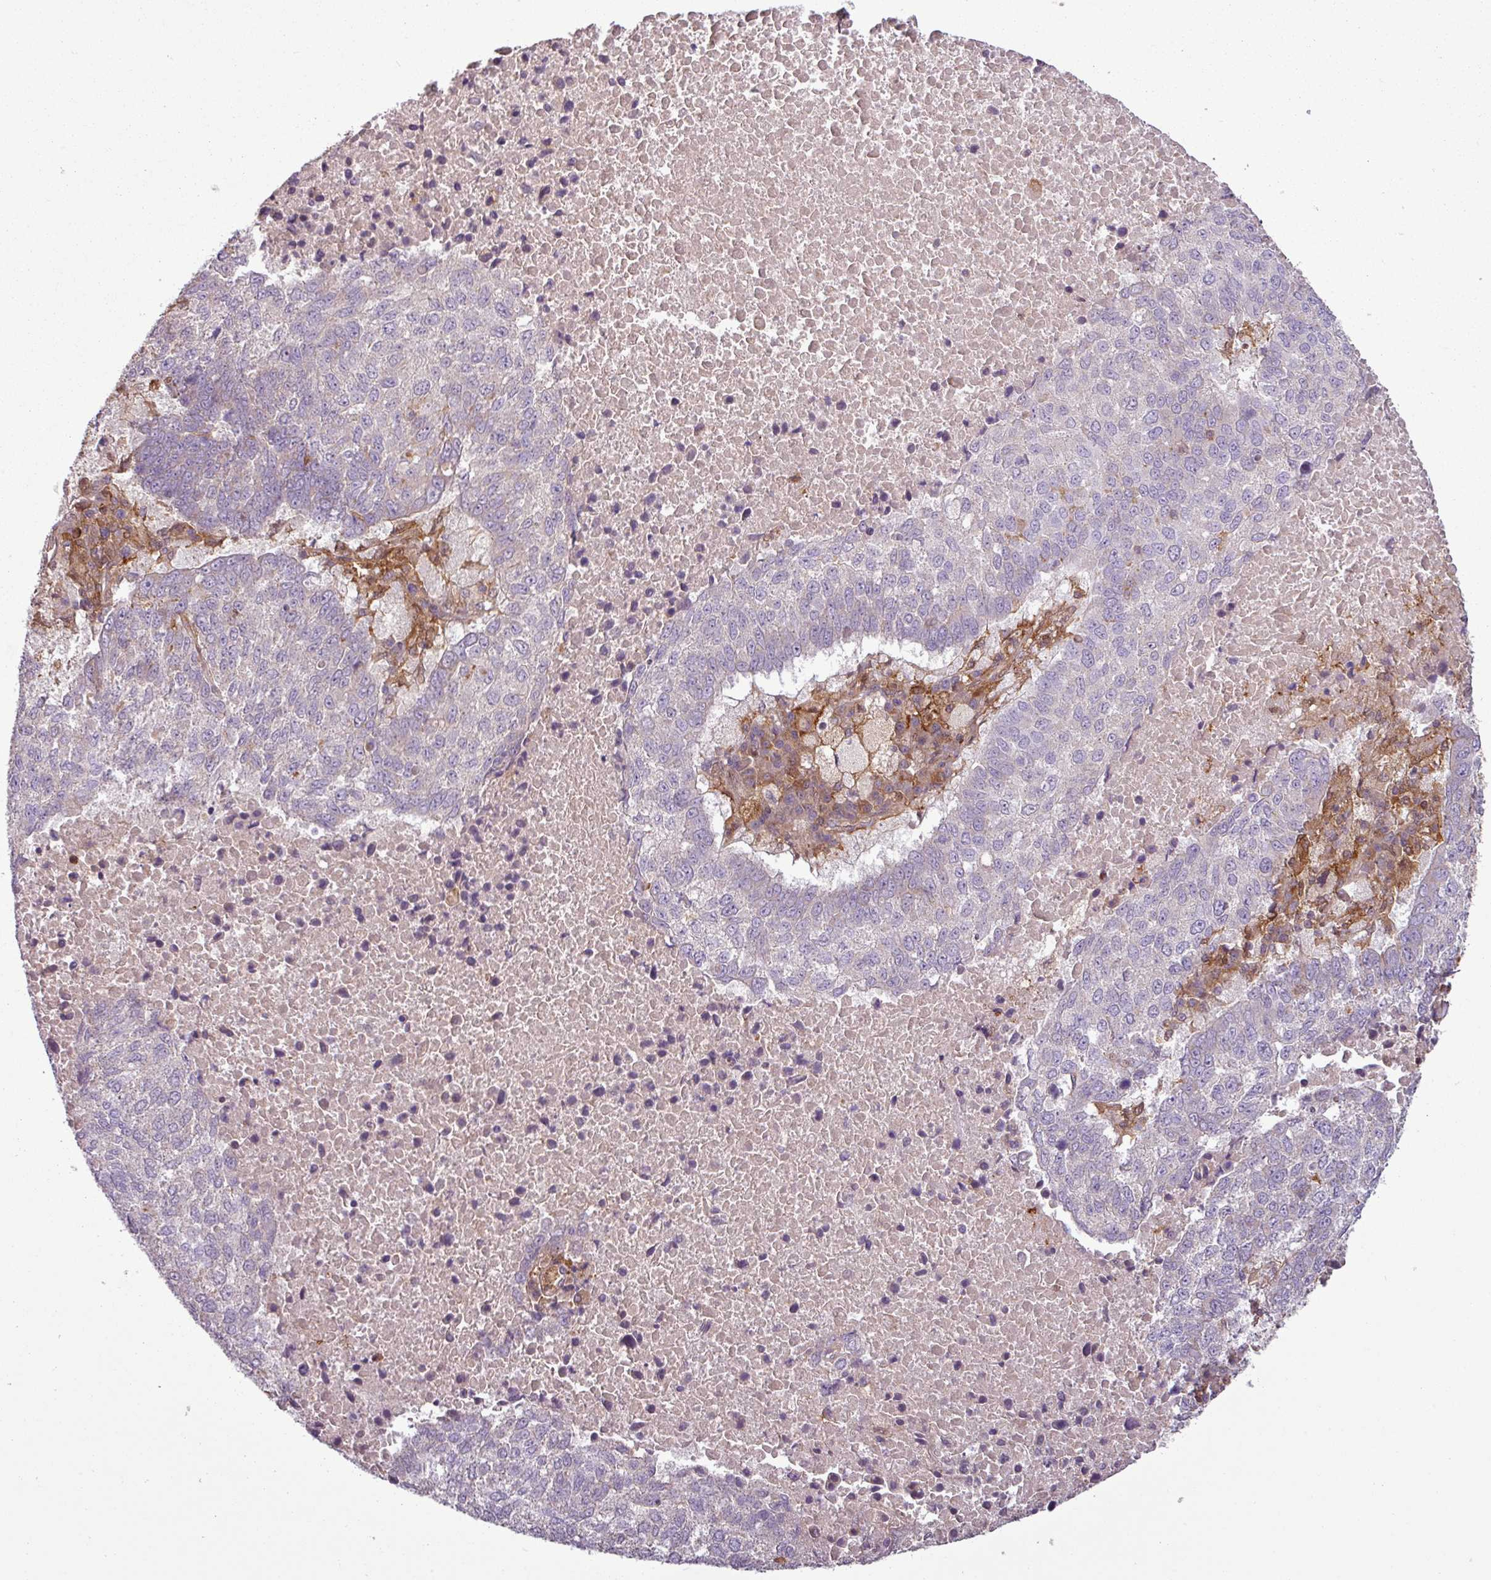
{"staining": {"intensity": "negative", "quantity": "none", "location": "none"}, "tissue": "lung cancer", "cell_type": "Tumor cells", "image_type": "cancer", "snomed": [{"axis": "morphology", "description": "Squamous cell carcinoma, NOS"}, {"axis": "topography", "description": "Lung"}], "caption": "Immunohistochemistry photomicrograph of human squamous cell carcinoma (lung) stained for a protein (brown), which reveals no expression in tumor cells.", "gene": "SH3BGRL", "patient": {"sex": "male", "age": 73}}